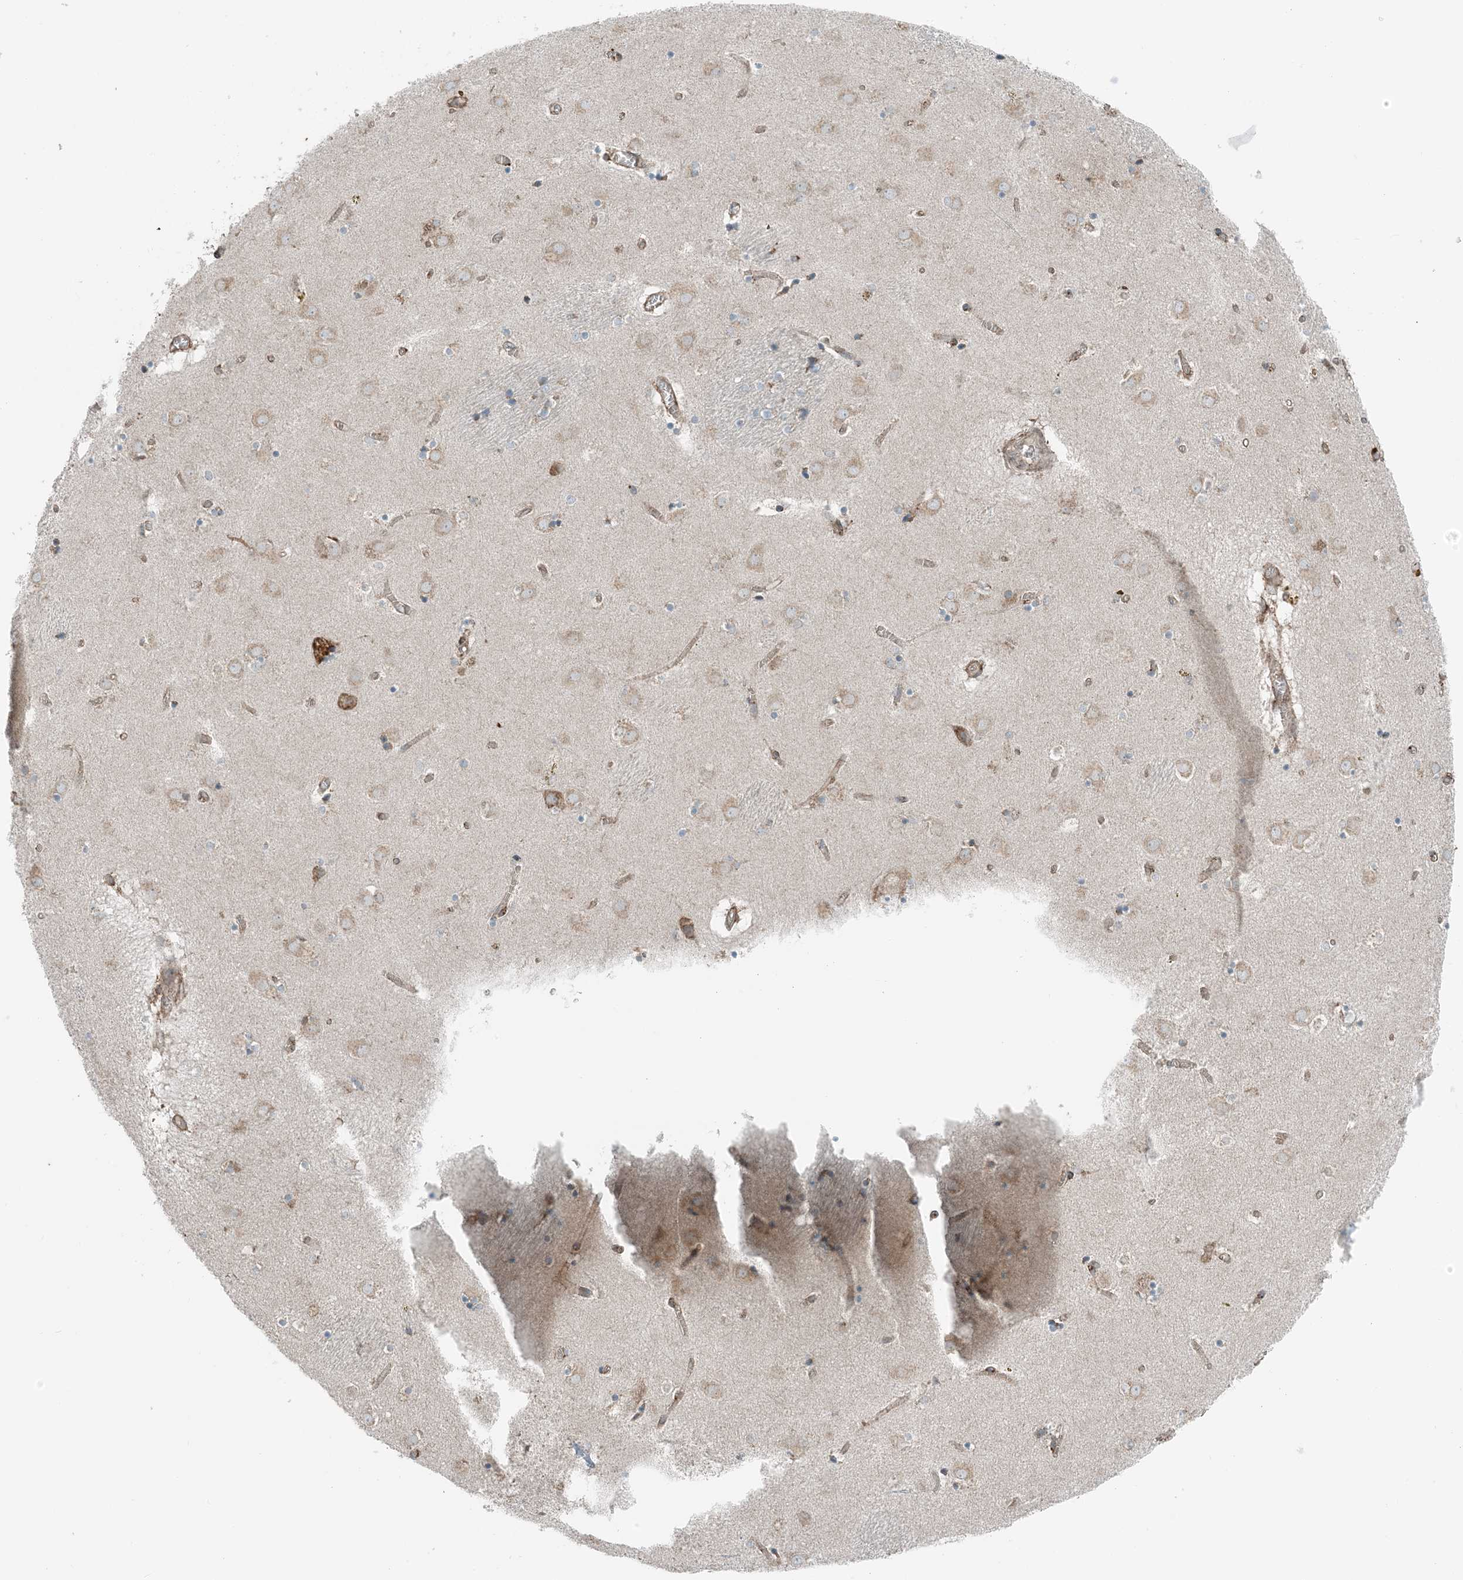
{"staining": {"intensity": "weak", "quantity": "<25%", "location": "cytoplasmic/membranous"}, "tissue": "caudate", "cell_type": "Glial cells", "image_type": "normal", "snomed": [{"axis": "morphology", "description": "Normal tissue, NOS"}, {"axis": "topography", "description": "Lateral ventricle wall"}], "caption": "This is an IHC micrograph of unremarkable human caudate. There is no expression in glial cells.", "gene": "CERKL", "patient": {"sex": "male", "age": 70}}